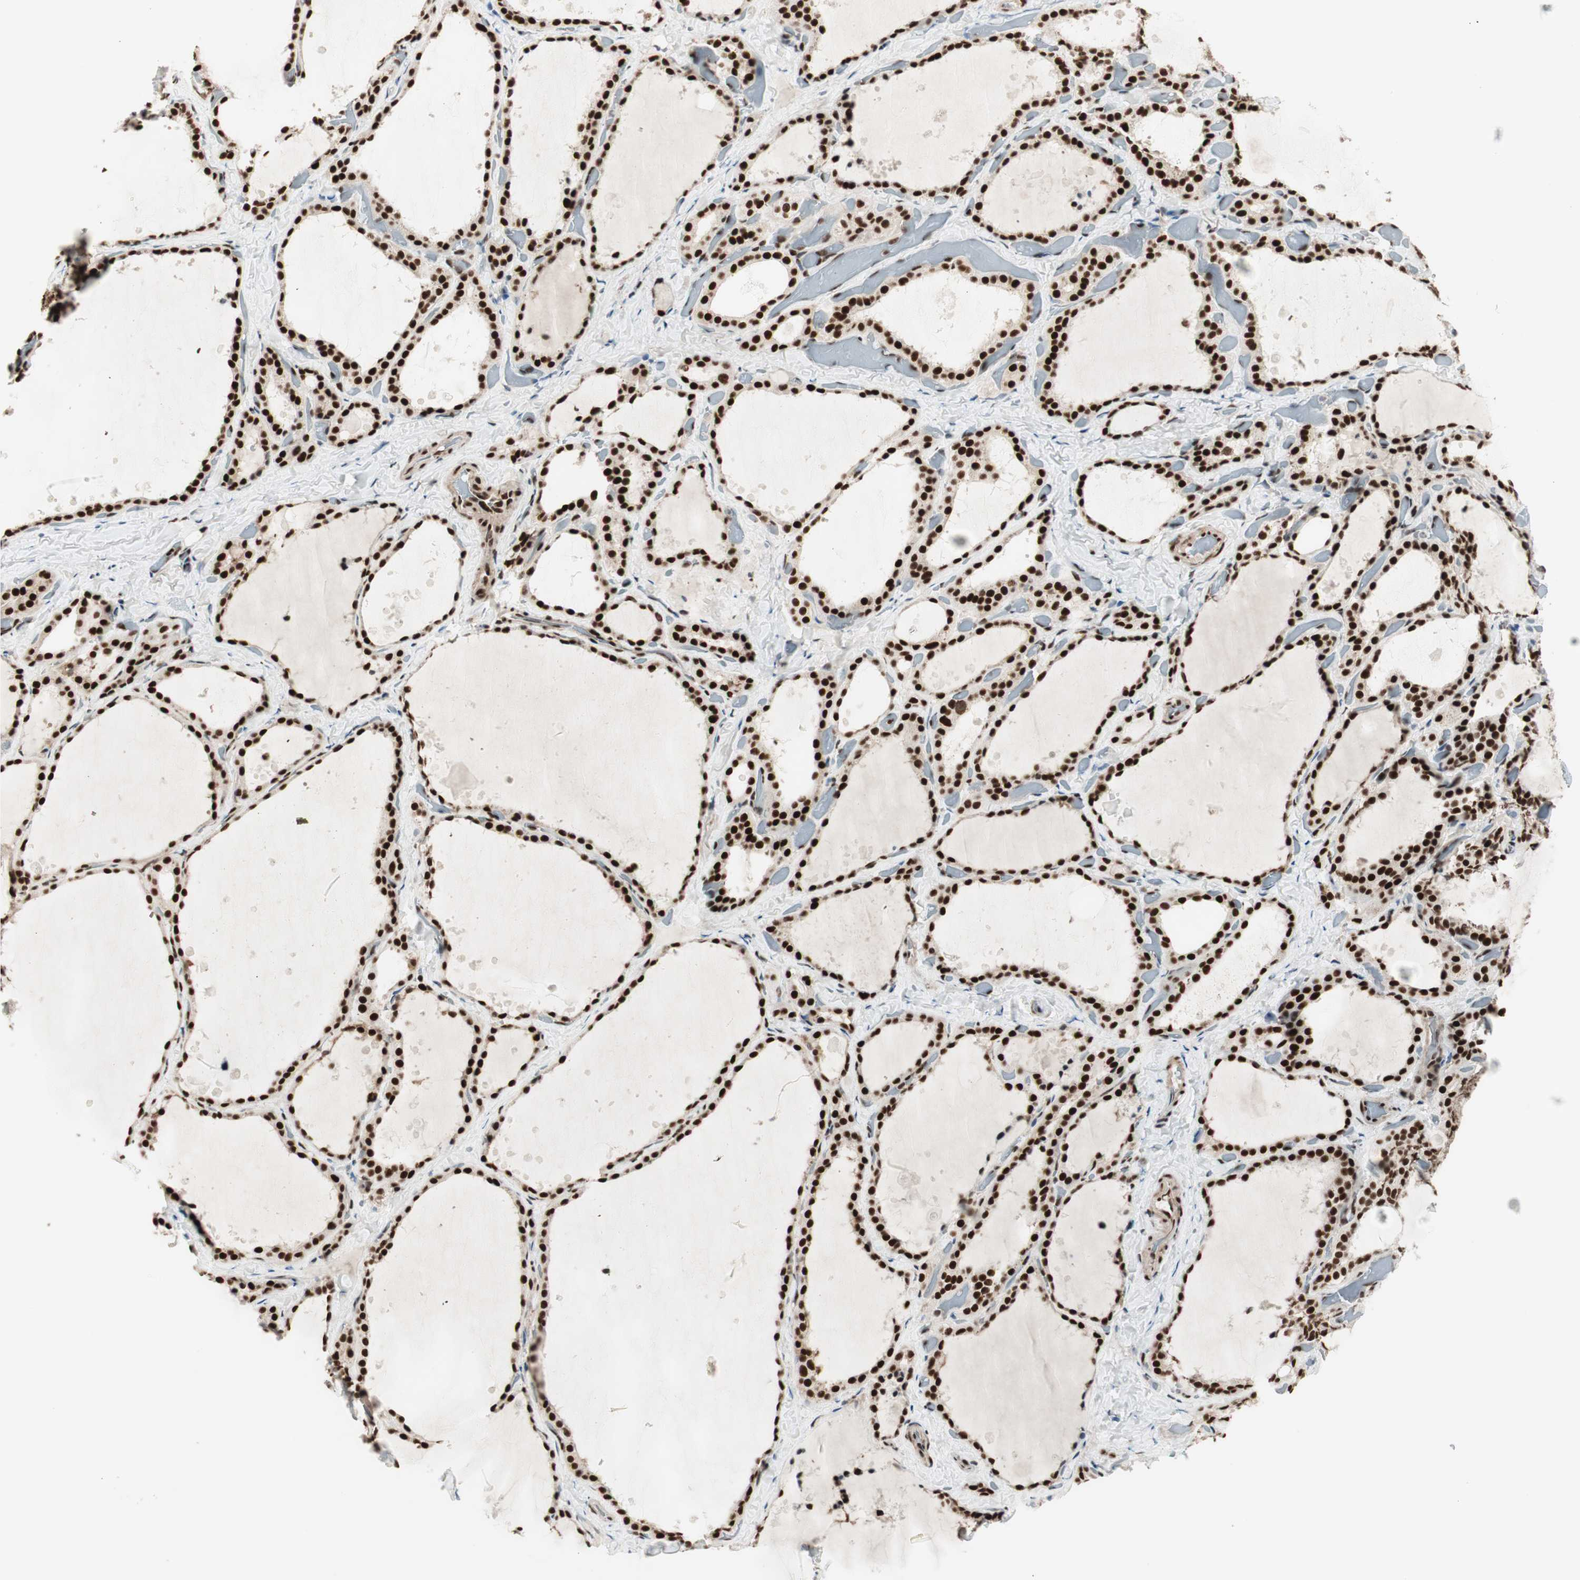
{"staining": {"intensity": "strong", "quantity": ">75%", "location": "nuclear"}, "tissue": "thyroid gland", "cell_type": "Glandular cells", "image_type": "normal", "snomed": [{"axis": "morphology", "description": "Normal tissue, NOS"}, {"axis": "topography", "description": "Thyroid gland"}], "caption": "The histopathology image shows staining of unremarkable thyroid gland, revealing strong nuclear protein staining (brown color) within glandular cells.", "gene": "HEXIM1", "patient": {"sex": "female", "age": 44}}